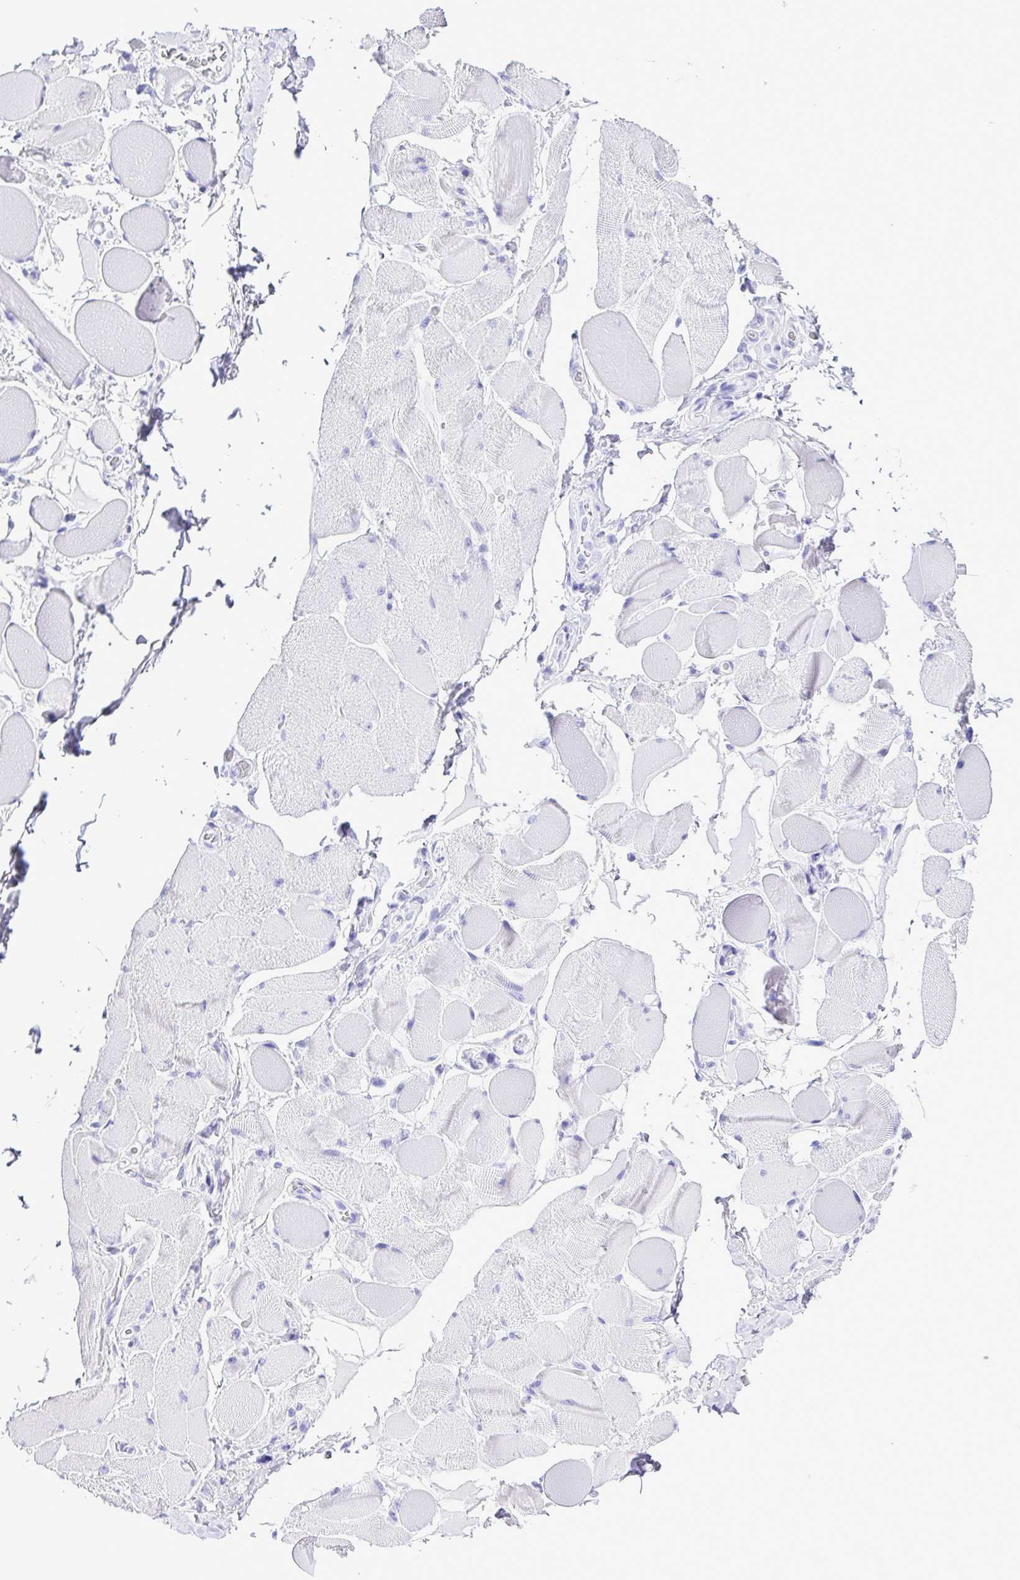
{"staining": {"intensity": "negative", "quantity": "none", "location": "none"}, "tissue": "skeletal muscle", "cell_type": "Myocytes", "image_type": "normal", "snomed": [{"axis": "morphology", "description": "Normal tissue, NOS"}, {"axis": "topography", "description": "Skeletal muscle"}, {"axis": "topography", "description": "Anal"}, {"axis": "topography", "description": "Peripheral nerve tissue"}], "caption": "Myocytes are negative for protein expression in normal human skeletal muscle.", "gene": "SYT1", "patient": {"sex": "male", "age": 53}}